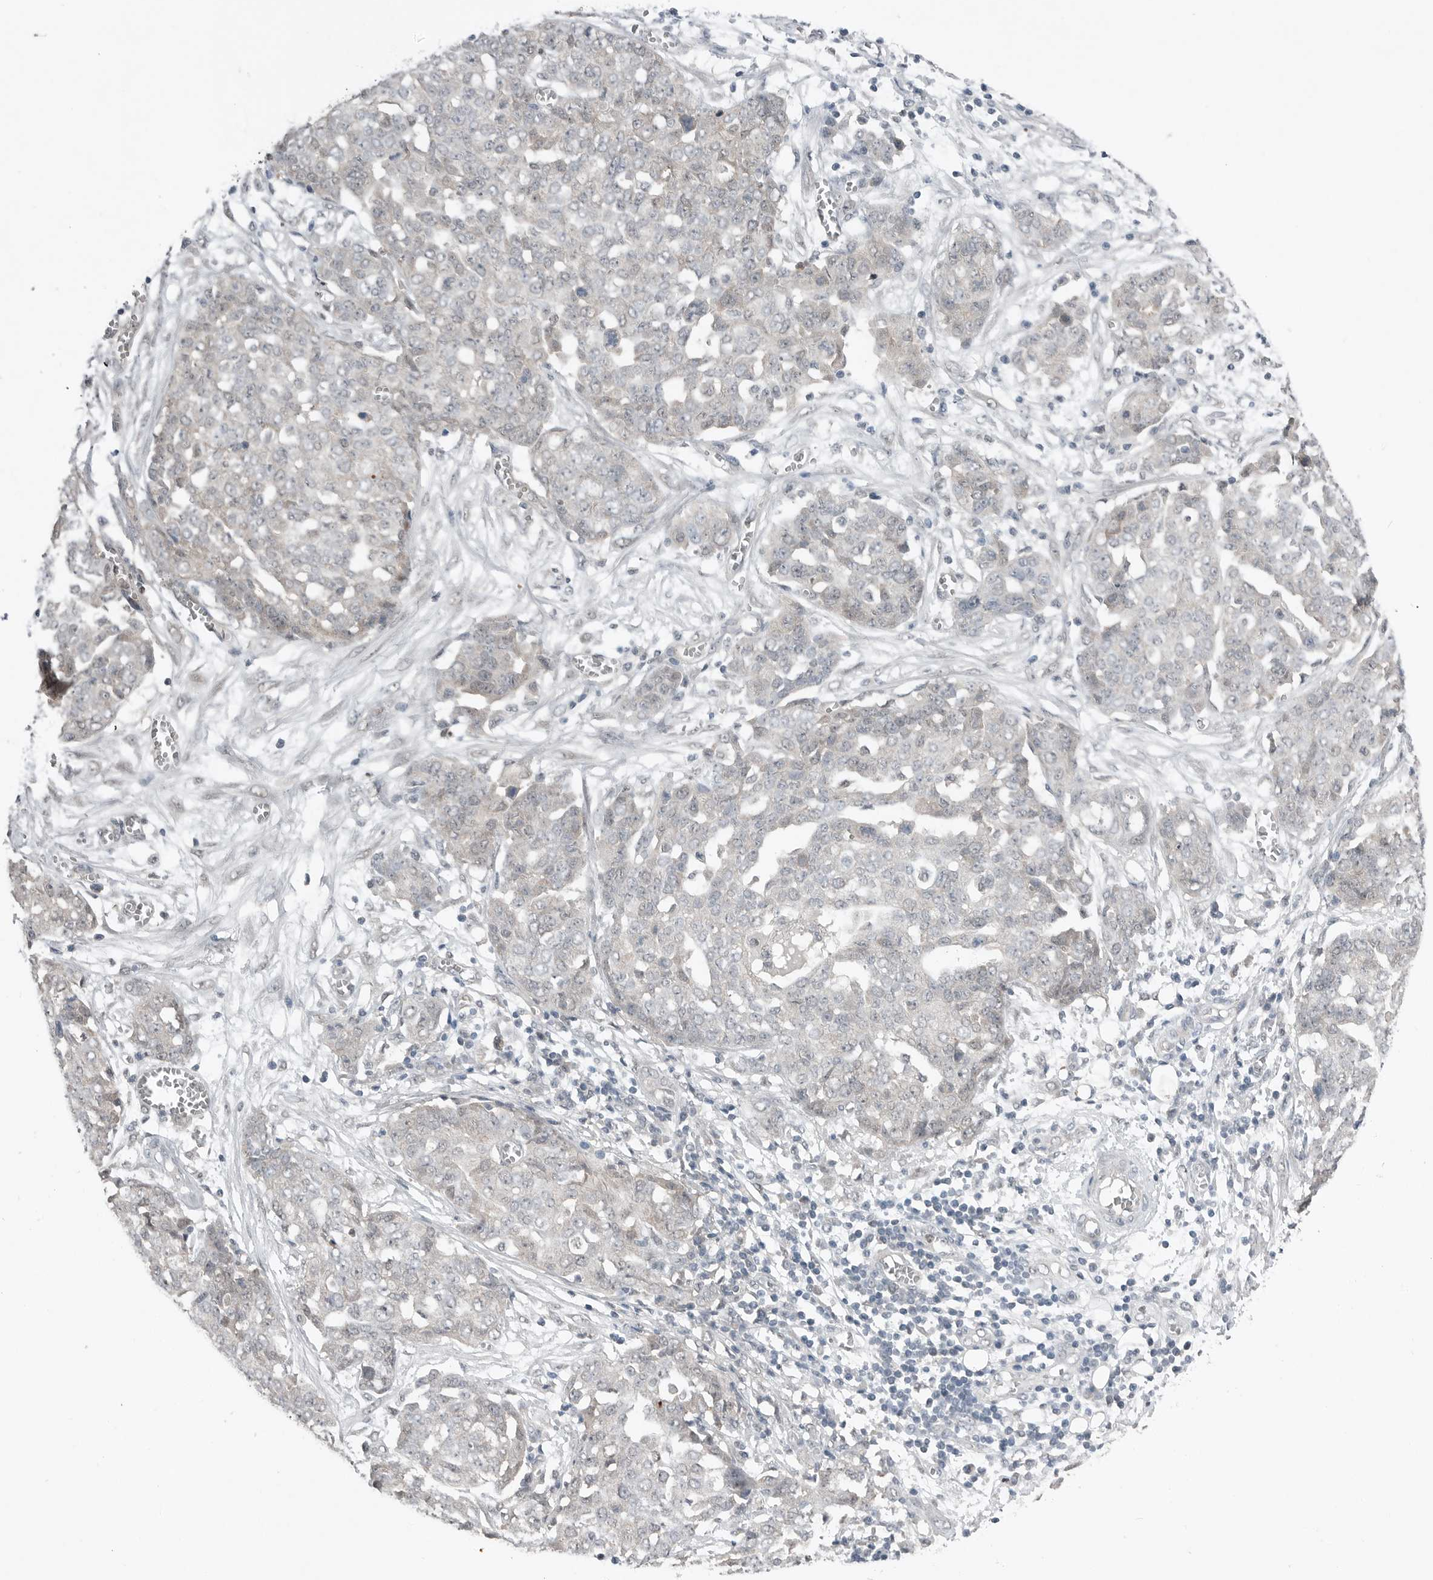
{"staining": {"intensity": "negative", "quantity": "none", "location": "none"}, "tissue": "ovarian cancer", "cell_type": "Tumor cells", "image_type": "cancer", "snomed": [{"axis": "morphology", "description": "Cystadenocarcinoma, serous, NOS"}, {"axis": "topography", "description": "Soft tissue"}, {"axis": "topography", "description": "Ovary"}], "caption": "IHC of serous cystadenocarcinoma (ovarian) reveals no staining in tumor cells.", "gene": "MFAP3L", "patient": {"sex": "female", "age": 57}}